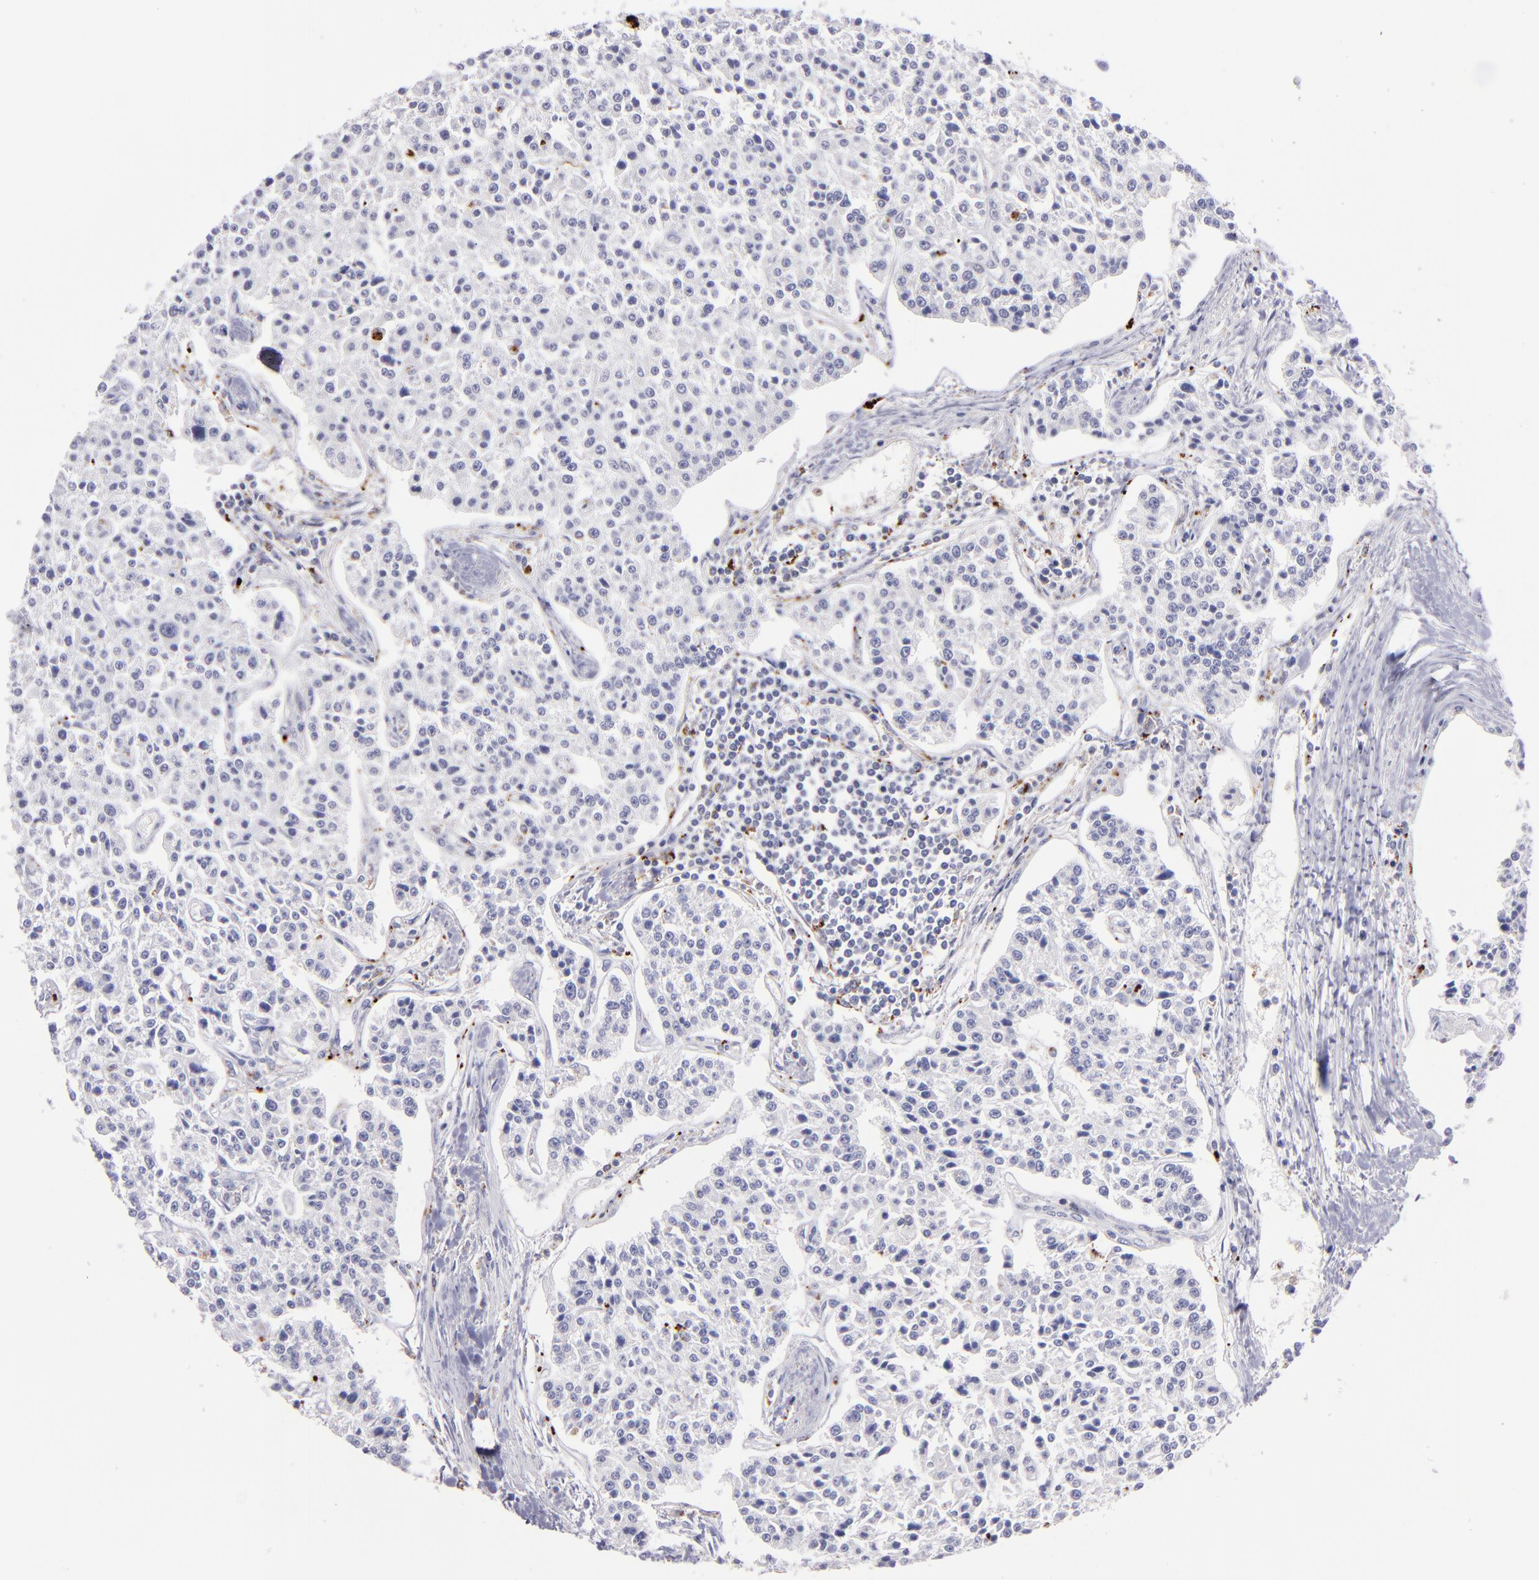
{"staining": {"intensity": "negative", "quantity": "none", "location": "none"}, "tissue": "carcinoid", "cell_type": "Tumor cells", "image_type": "cancer", "snomed": [{"axis": "morphology", "description": "Carcinoid, malignant, NOS"}, {"axis": "topography", "description": "Stomach"}], "caption": "High power microscopy photomicrograph of an immunohistochemistry histopathology image of malignant carcinoid, revealing no significant positivity in tumor cells. (Brightfield microscopy of DAB (3,3'-diaminobenzidine) immunohistochemistry (IHC) at high magnification).", "gene": "CTSS", "patient": {"sex": "female", "age": 76}}